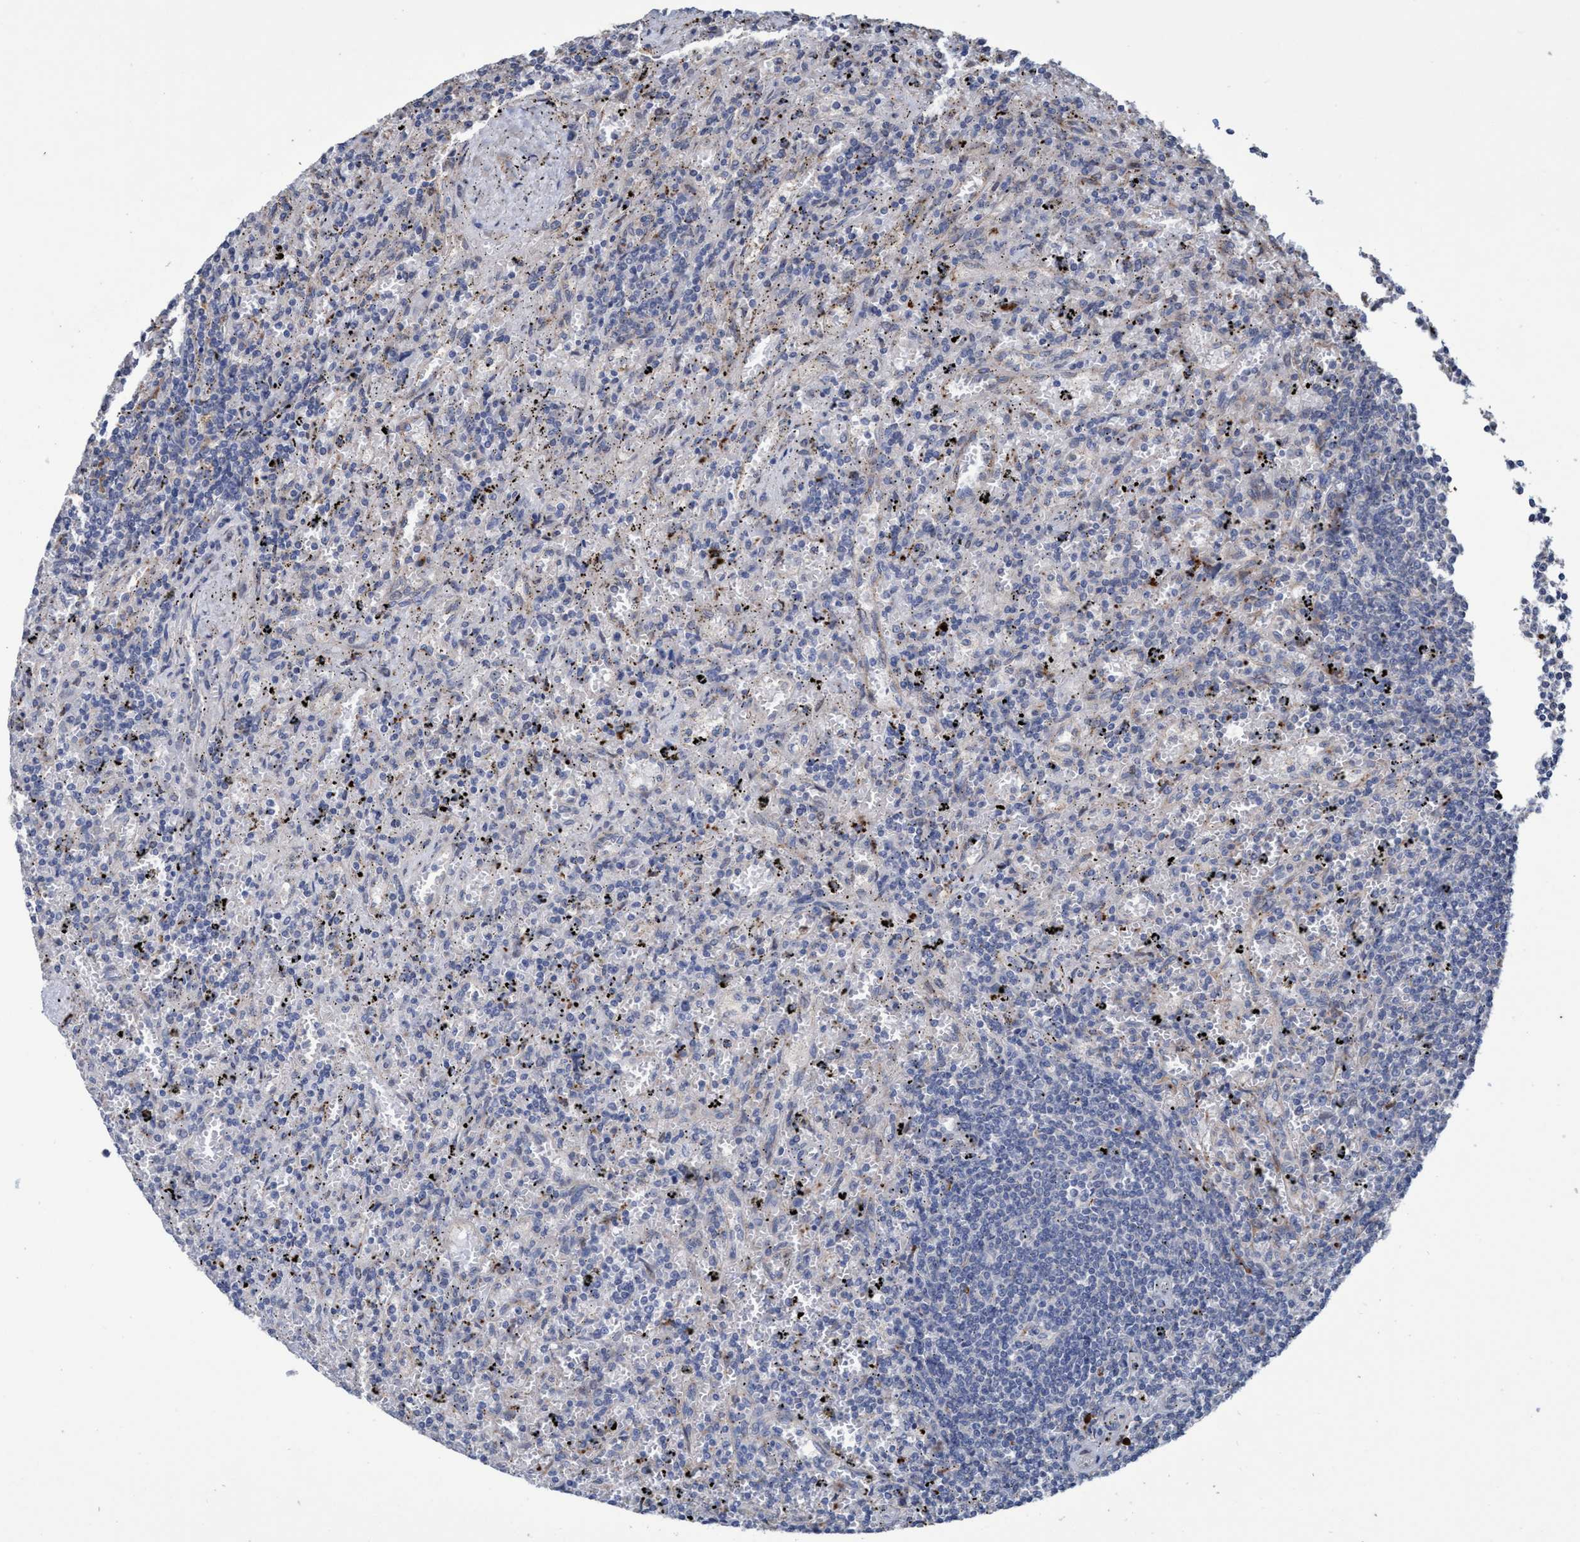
{"staining": {"intensity": "negative", "quantity": "none", "location": "none"}, "tissue": "lymphoma", "cell_type": "Tumor cells", "image_type": "cancer", "snomed": [{"axis": "morphology", "description": "Malignant lymphoma, non-Hodgkin's type, Low grade"}, {"axis": "topography", "description": "Spleen"}], "caption": "Immunohistochemistry (IHC) of lymphoma exhibits no positivity in tumor cells.", "gene": "BBS9", "patient": {"sex": "male", "age": 76}}